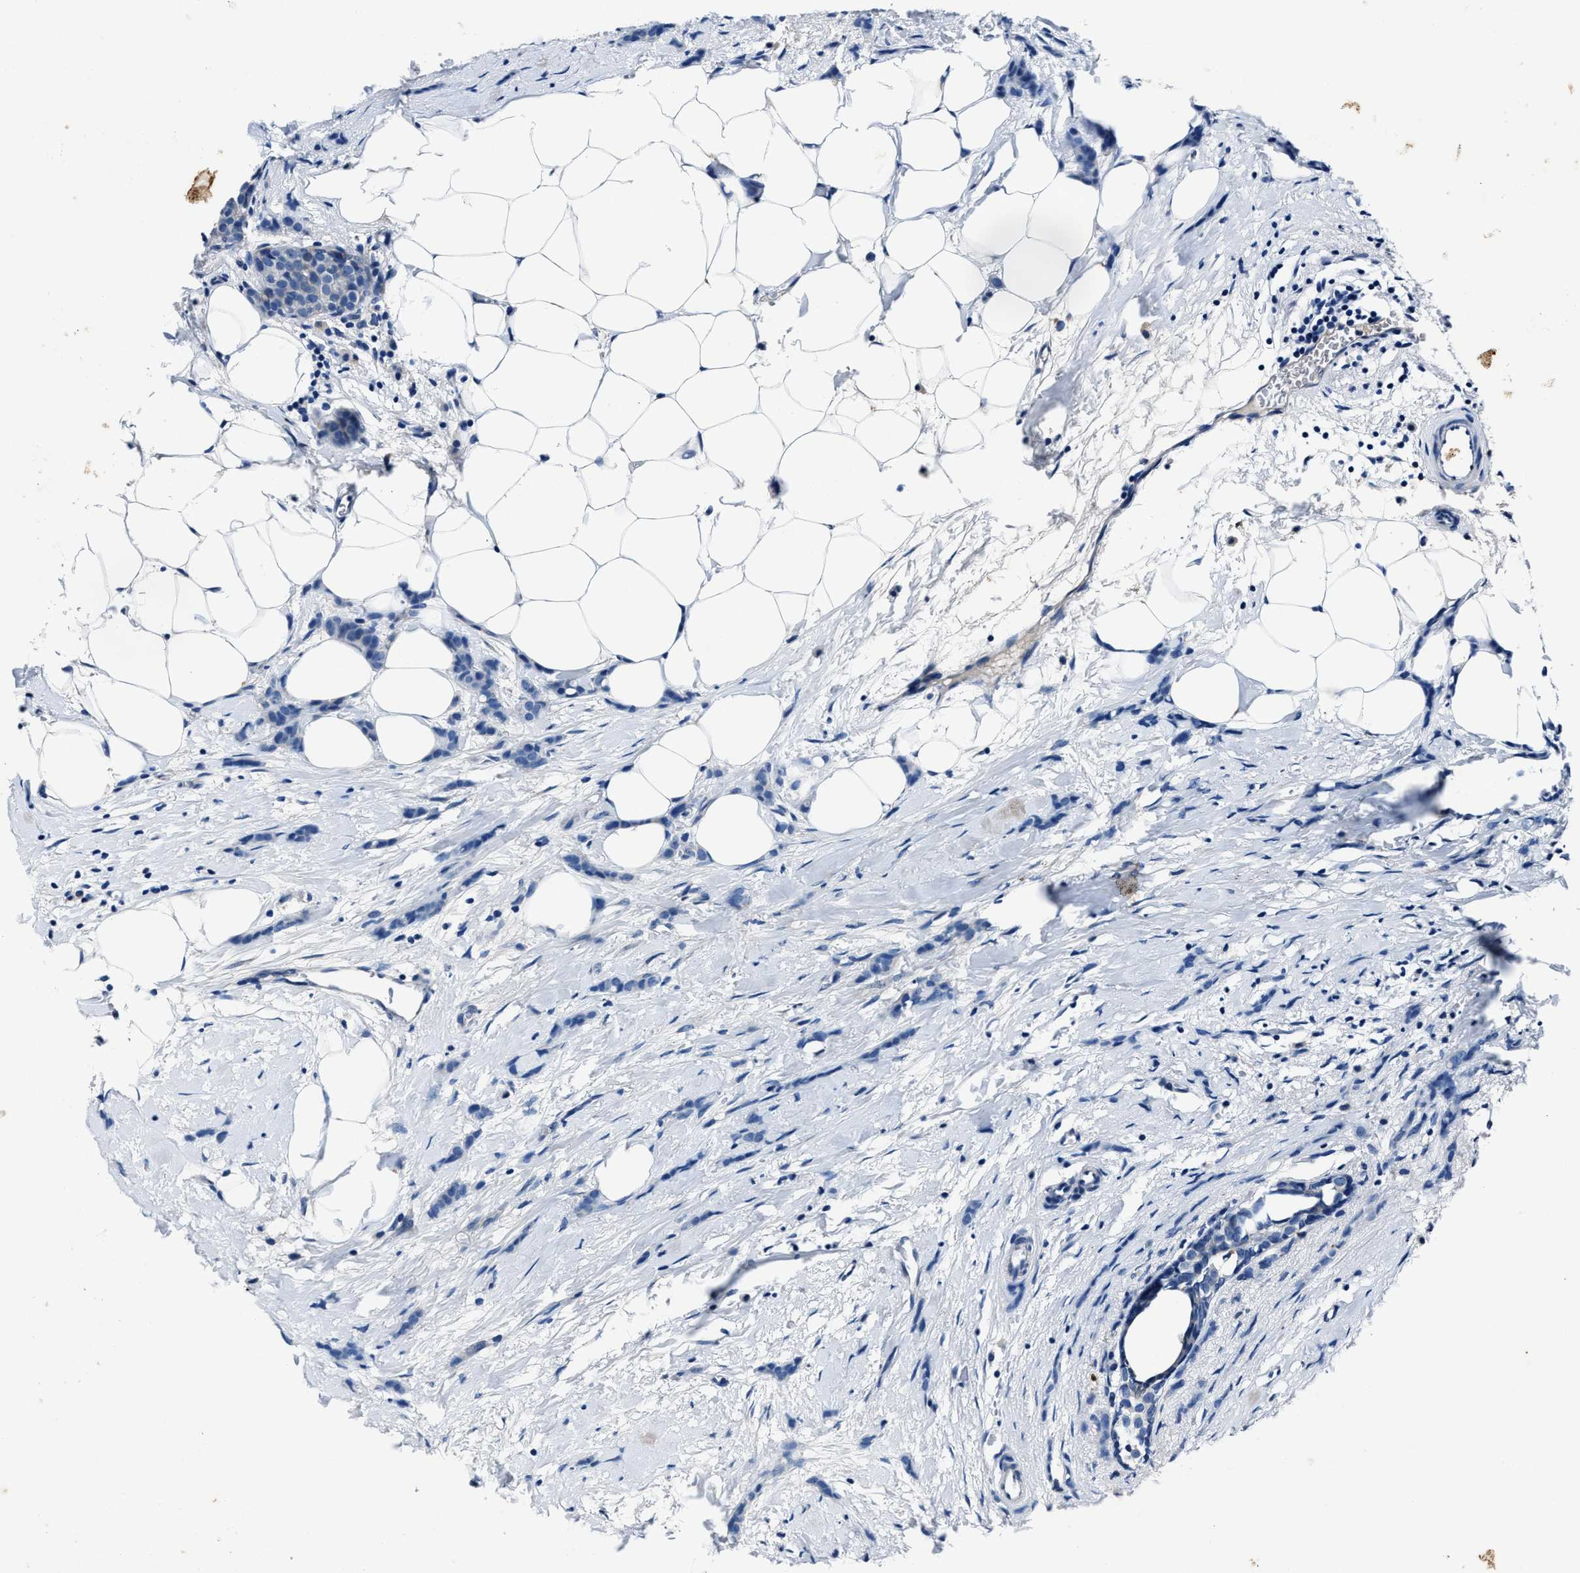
{"staining": {"intensity": "negative", "quantity": "none", "location": "none"}, "tissue": "breast cancer", "cell_type": "Tumor cells", "image_type": "cancer", "snomed": [{"axis": "morphology", "description": "Lobular carcinoma, in situ"}, {"axis": "morphology", "description": "Lobular carcinoma"}, {"axis": "topography", "description": "Breast"}], "caption": "High magnification brightfield microscopy of breast cancer stained with DAB (brown) and counterstained with hematoxylin (blue): tumor cells show no significant positivity.", "gene": "NACAD", "patient": {"sex": "female", "age": 41}}